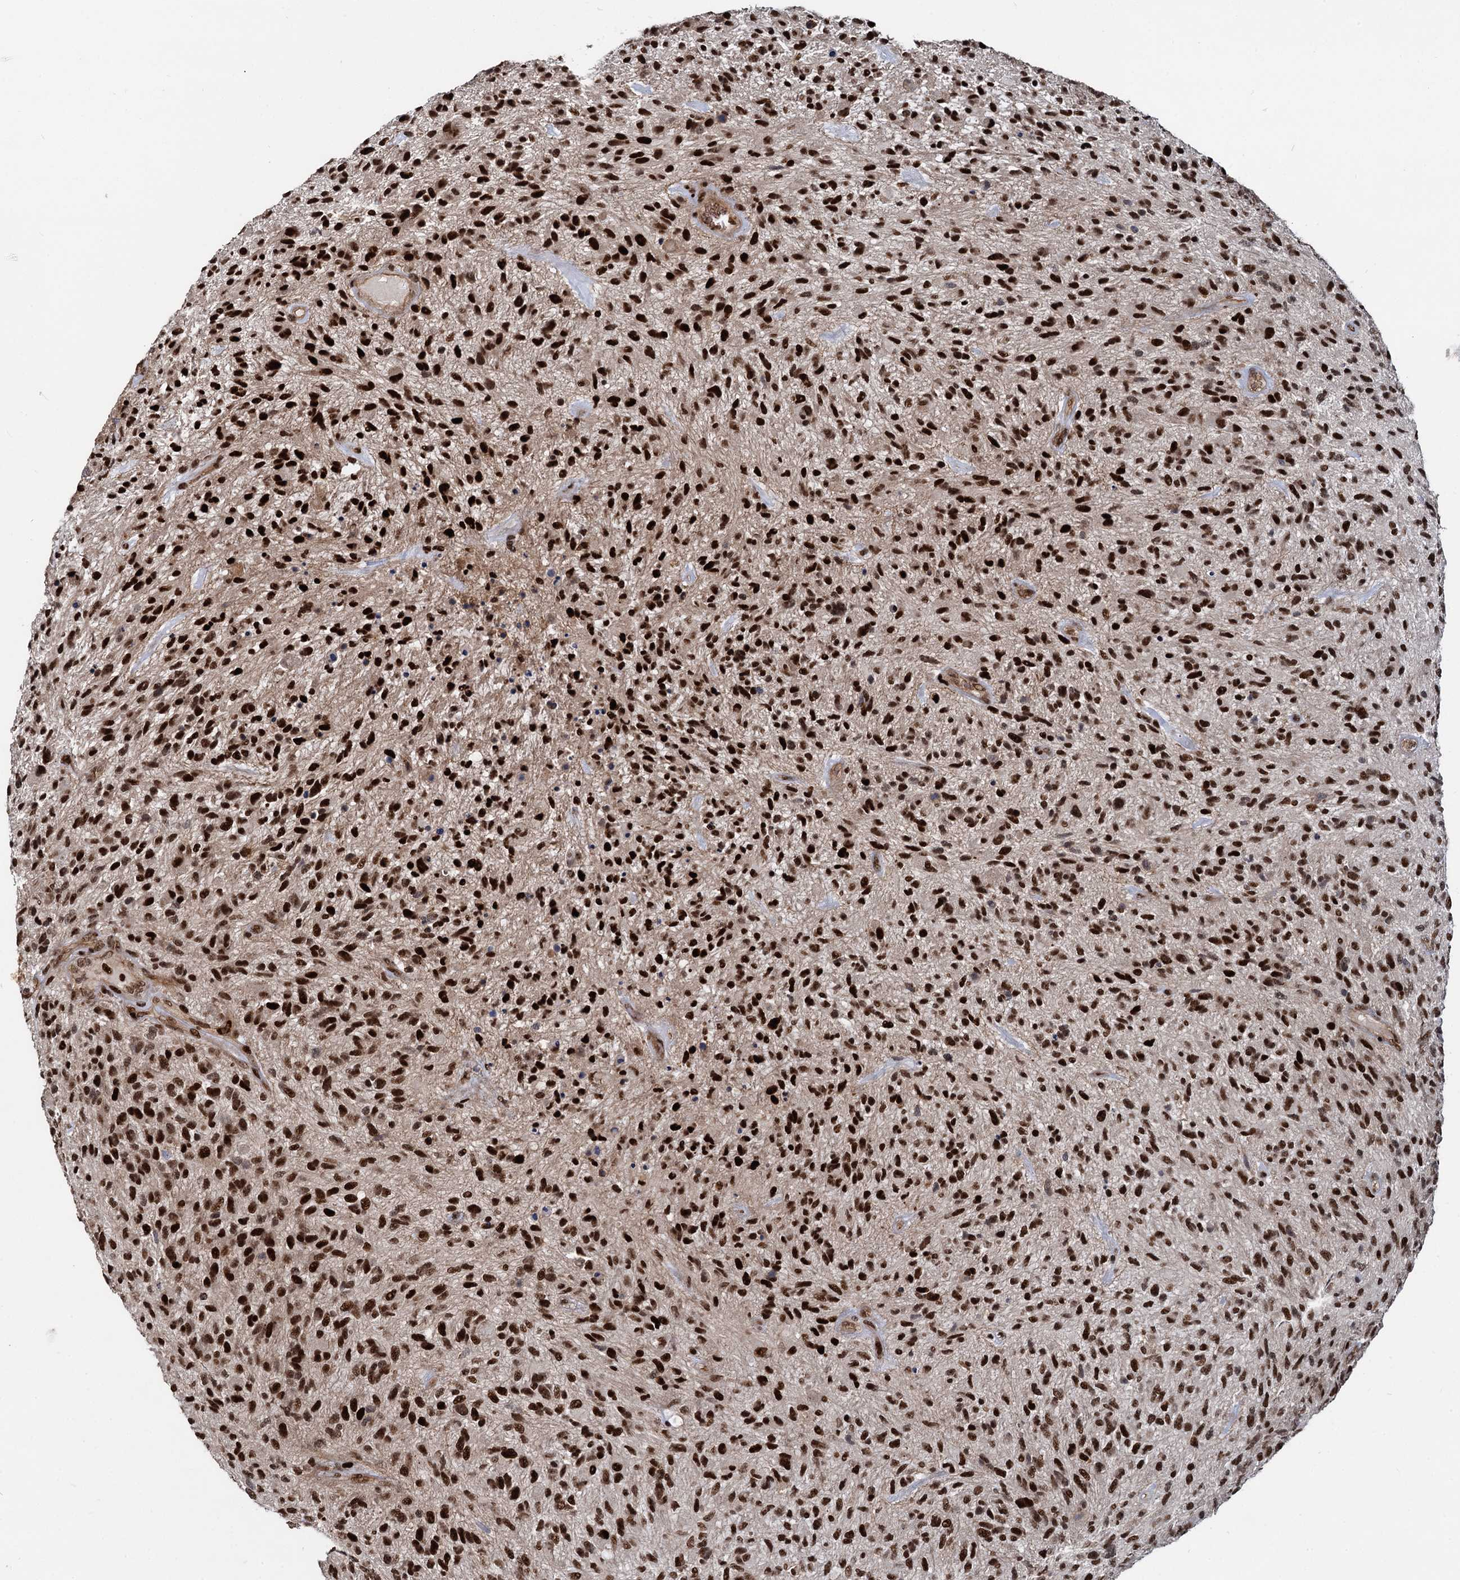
{"staining": {"intensity": "strong", "quantity": ">75%", "location": "nuclear"}, "tissue": "glioma", "cell_type": "Tumor cells", "image_type": "cancer", "snomed": [{"axis": "morphology", "description": "Glioma, malignant, High grade"}, {"axis": "topography", "description": "Brain"}], "caption": "Glioma tissue exhibits strong nuclear staining in about >75% of tumor cells The staining was performed using DAB (3,3'-diaminobenzidine) to visualize the protein expression in brown, while the nuclei were stained in blue with hematoxylin (Magnification: 20x).", "gene": "ANKRD49", "patient": {"sex": "male", "age": 47}}